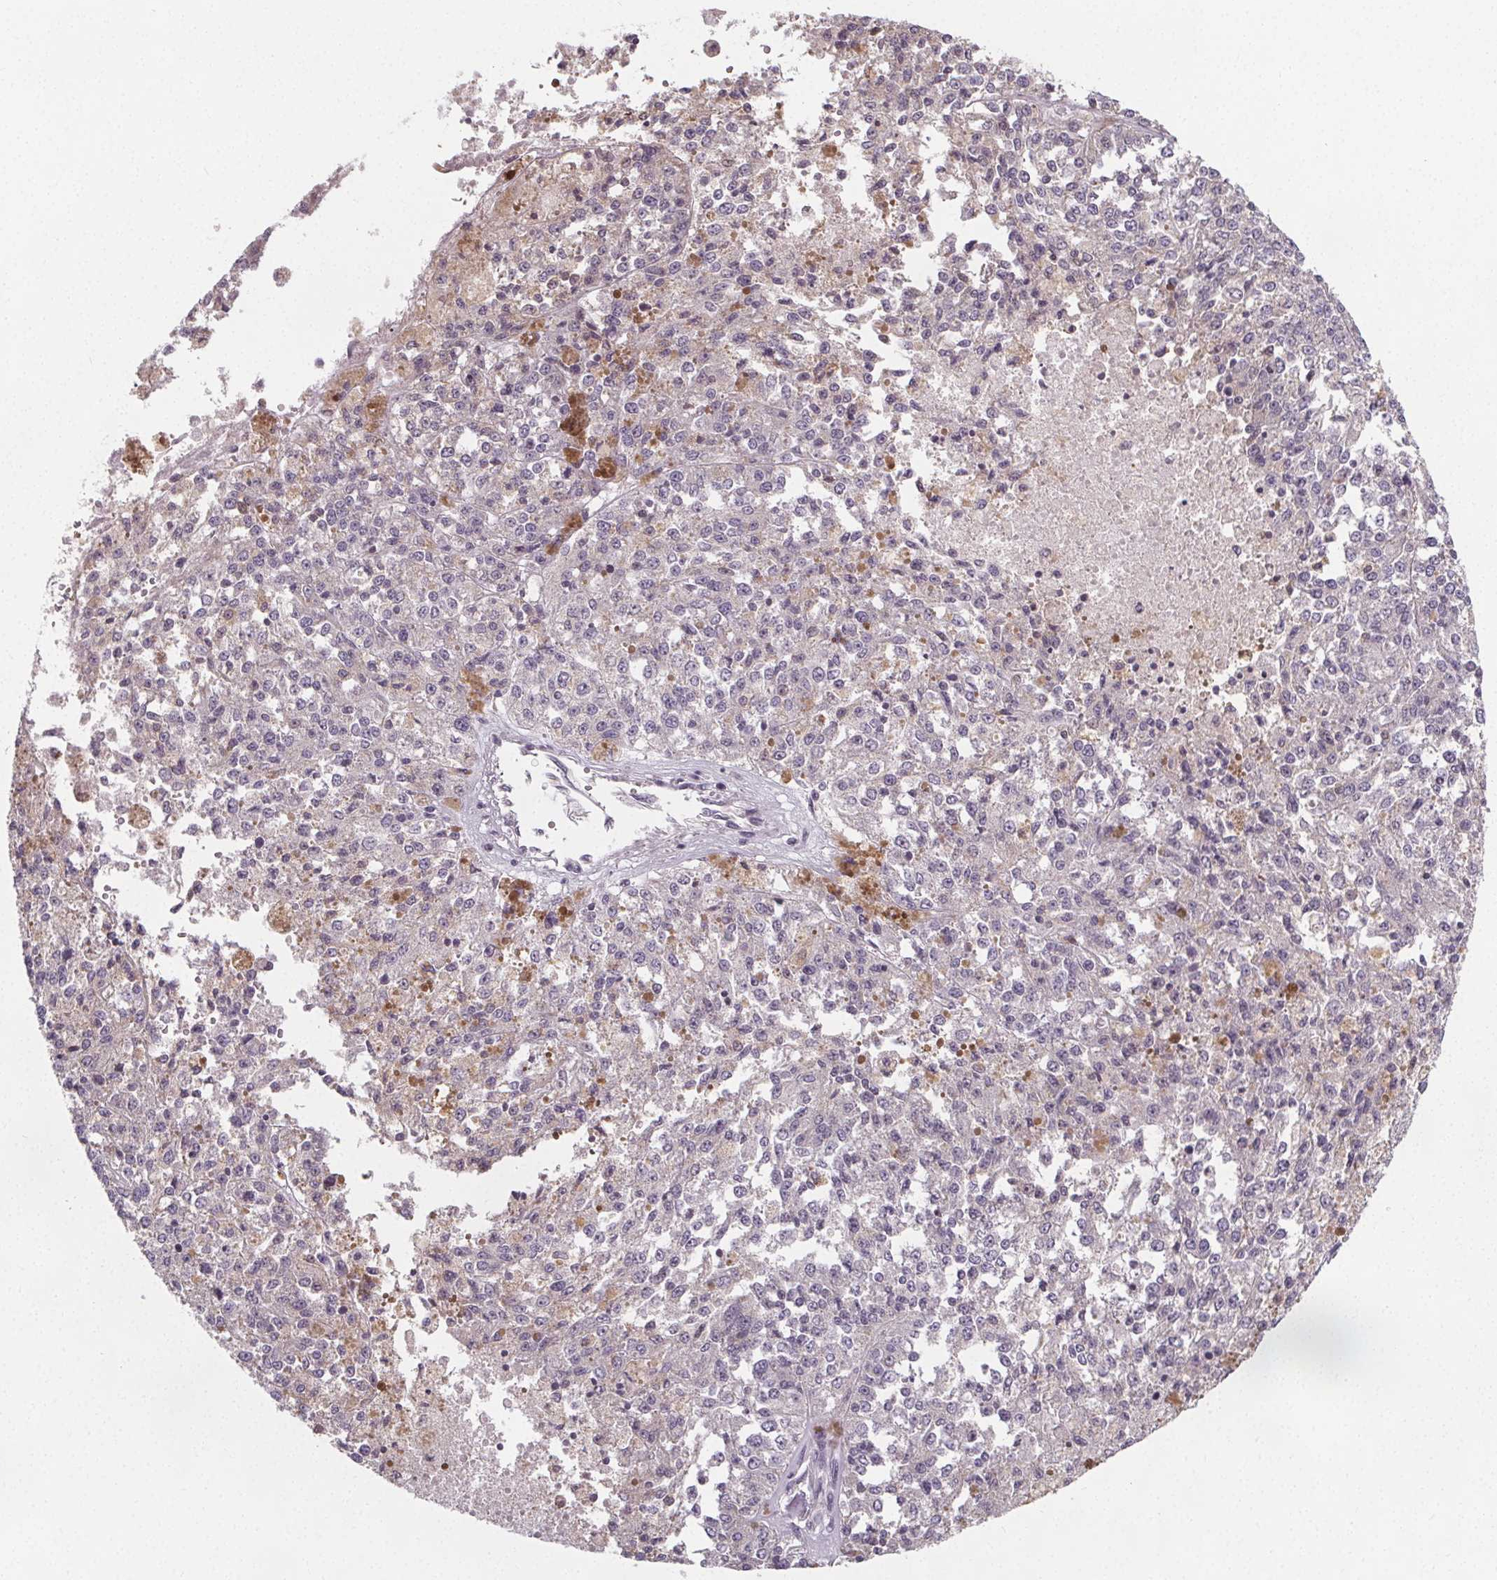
{"staining": {"intensity": "negative", "quantity": "none", "location": "none"}, "tissue": "melanoma", "cell_type": "Tumor cells", "image_type": "cancer", "snomed": [{"axis": "morphology", "description": "Malignant melanoma, Metastatic site"}, {"axis": "topography", "description": "Lymph node"}], "caption": "Human melanoma stained for a protein using IHC reveals no expression in tumor cells.", "gene": "SLC26A2", "patient": {"sex": "female", "age": 64}}